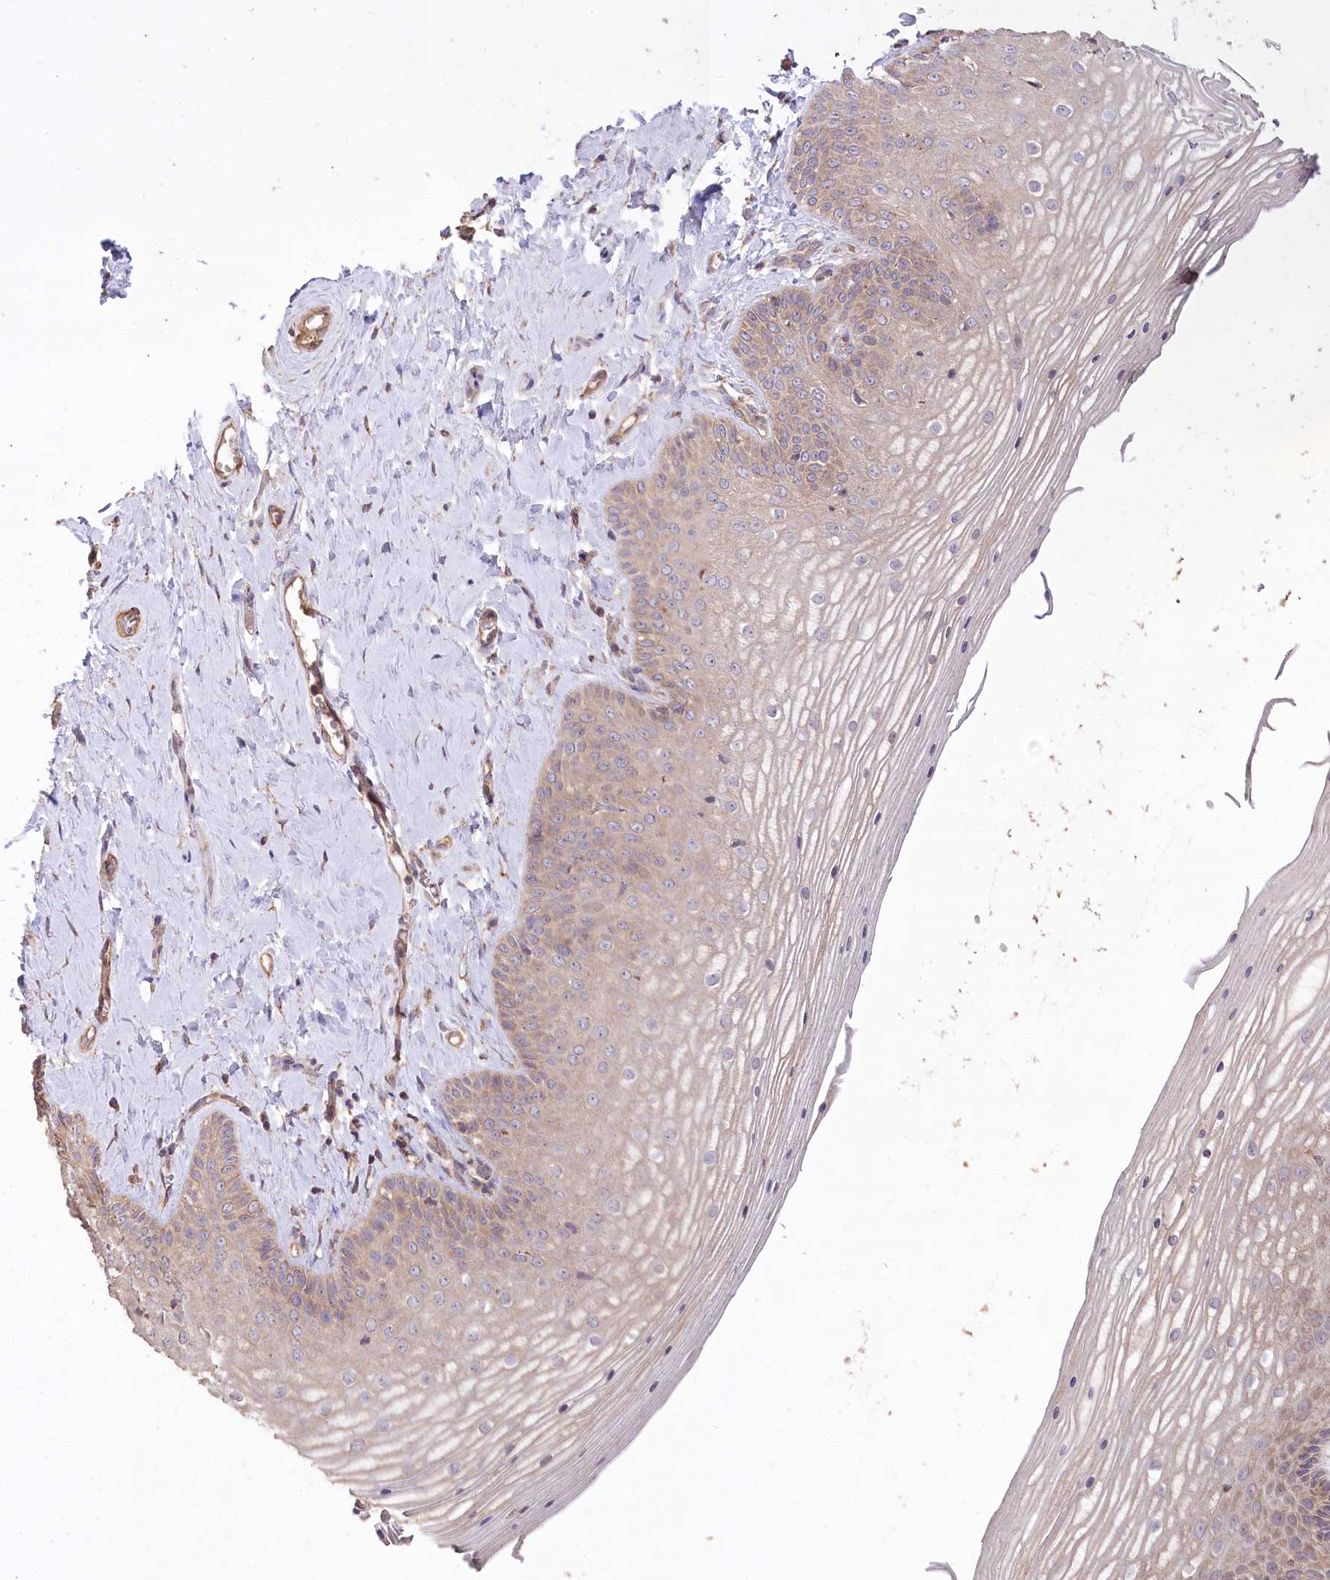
{"staining": {"intensity": "moderate", "quantity": ">75%", "location": "cytoplasmic/membranous"}, "tissue": "vagina", "cell_type": "Squamous epithelial cells", "image_type": "normal", "snomed": [{"axis": "morphology", "description": "Normal tissue, NOS"}, {"axis": "topography", "description": "Vagina"}, {"axis": "topography", "description": "Cervix"}], "caption": "This is an image of IHC staining of benign vagina, which shows moderate positivity in the cytoplasmic/membranous of squamous epithelial cells.", "gene": "PRSS53", "patient": {"sex": "female", "age": 40}}